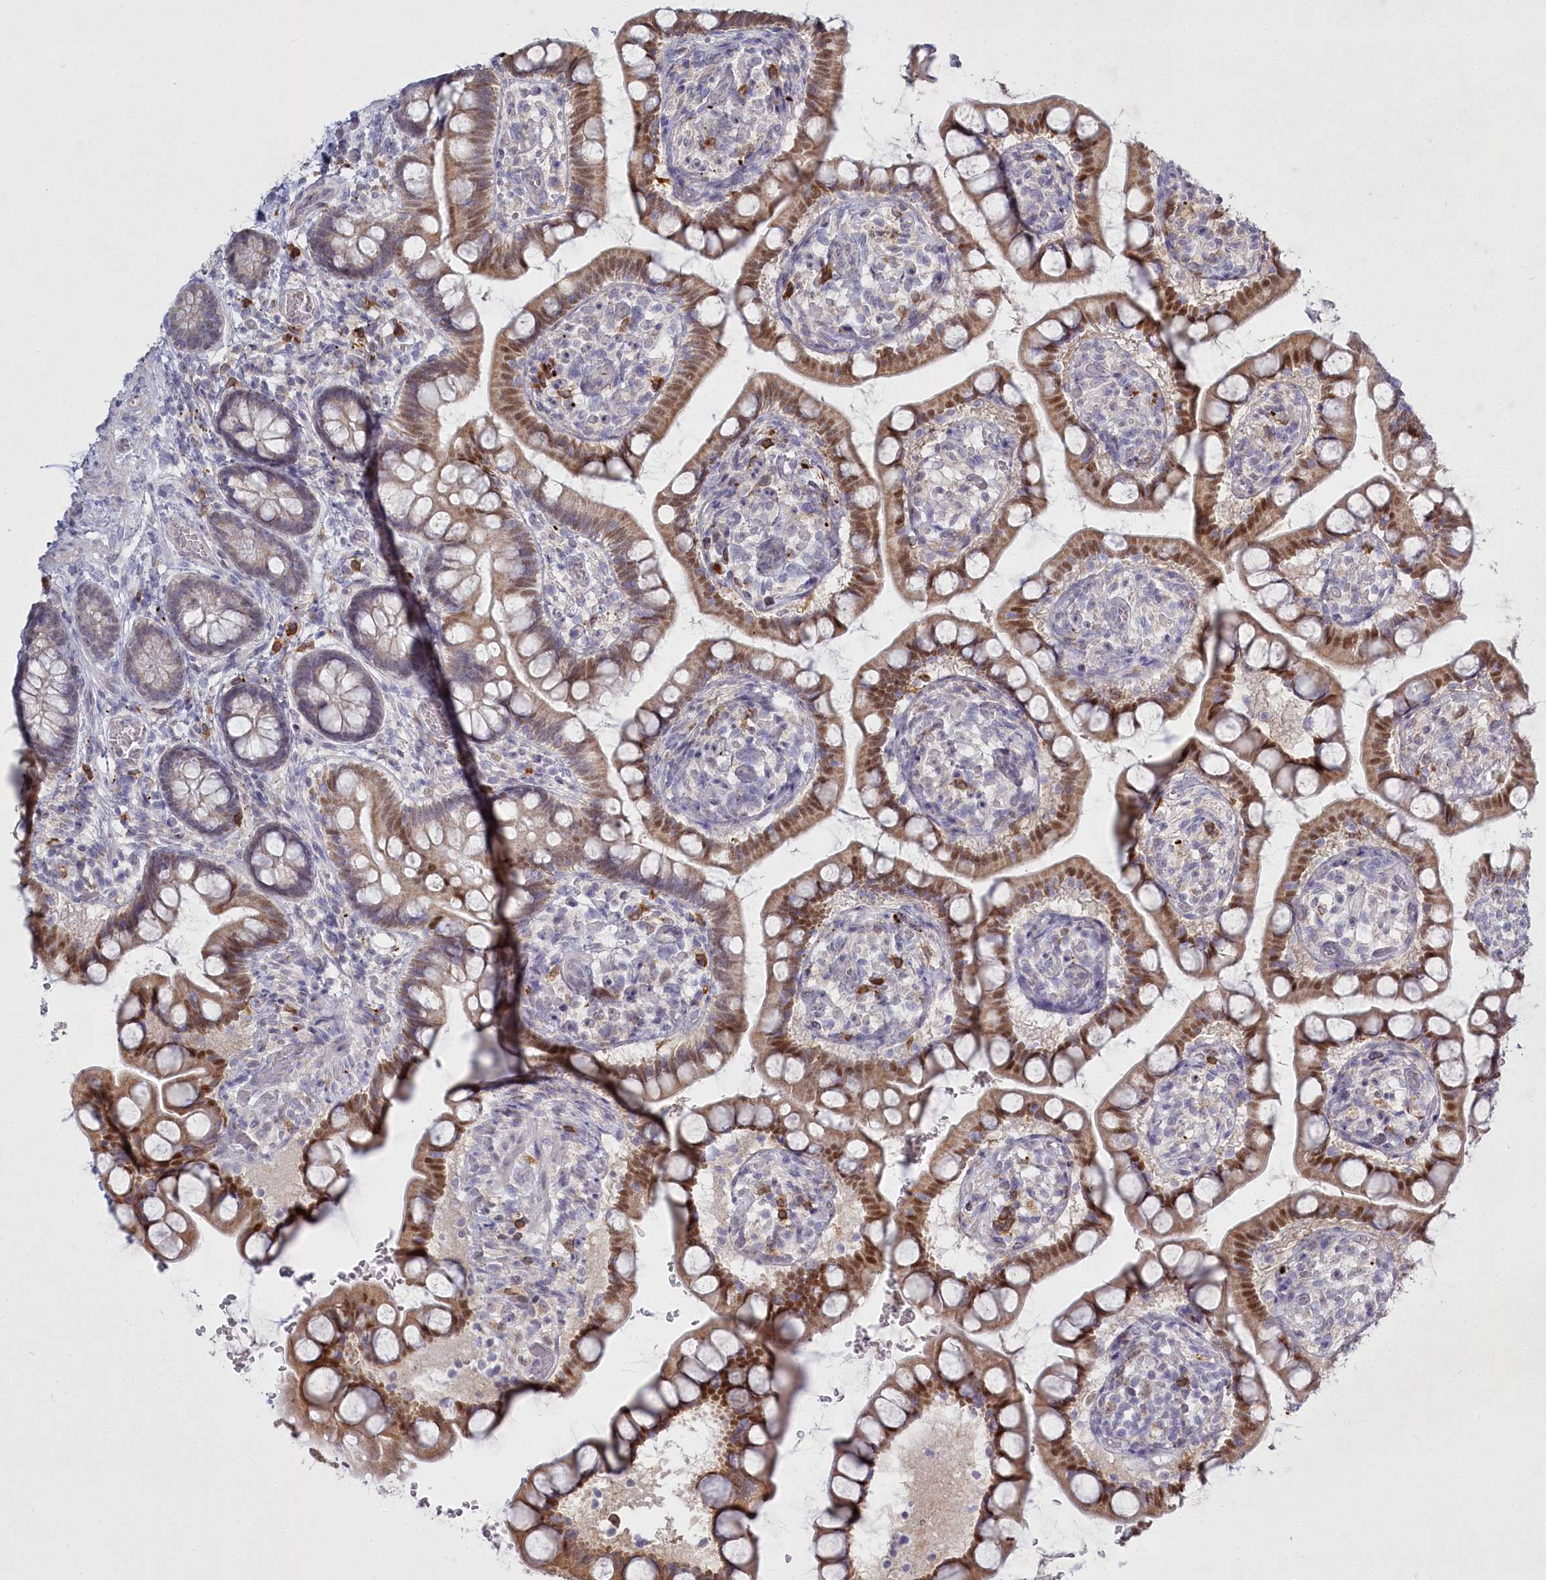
{"staining": {"intensity": "moderate", "quantity": "25%-75%", "location": "cytoplasmic/membranous,nuclear"}, "tissue": "small intestine", "cell_type": "Glandular cells", "image_type": "normal", "snomed": [{"axis": "morphology", "description": "Normal tissue, NOS"}, {"axis": "topography", "description": "Small intestine"}], "caption": "This is a histology image of IHC staining of normal small intestine, which shows moderate staining in the cytoplasmic/membranous,nuclear of glandular cells.", "gene": "ABITRAM", "patient": {"sex": "male", "age": 52}}